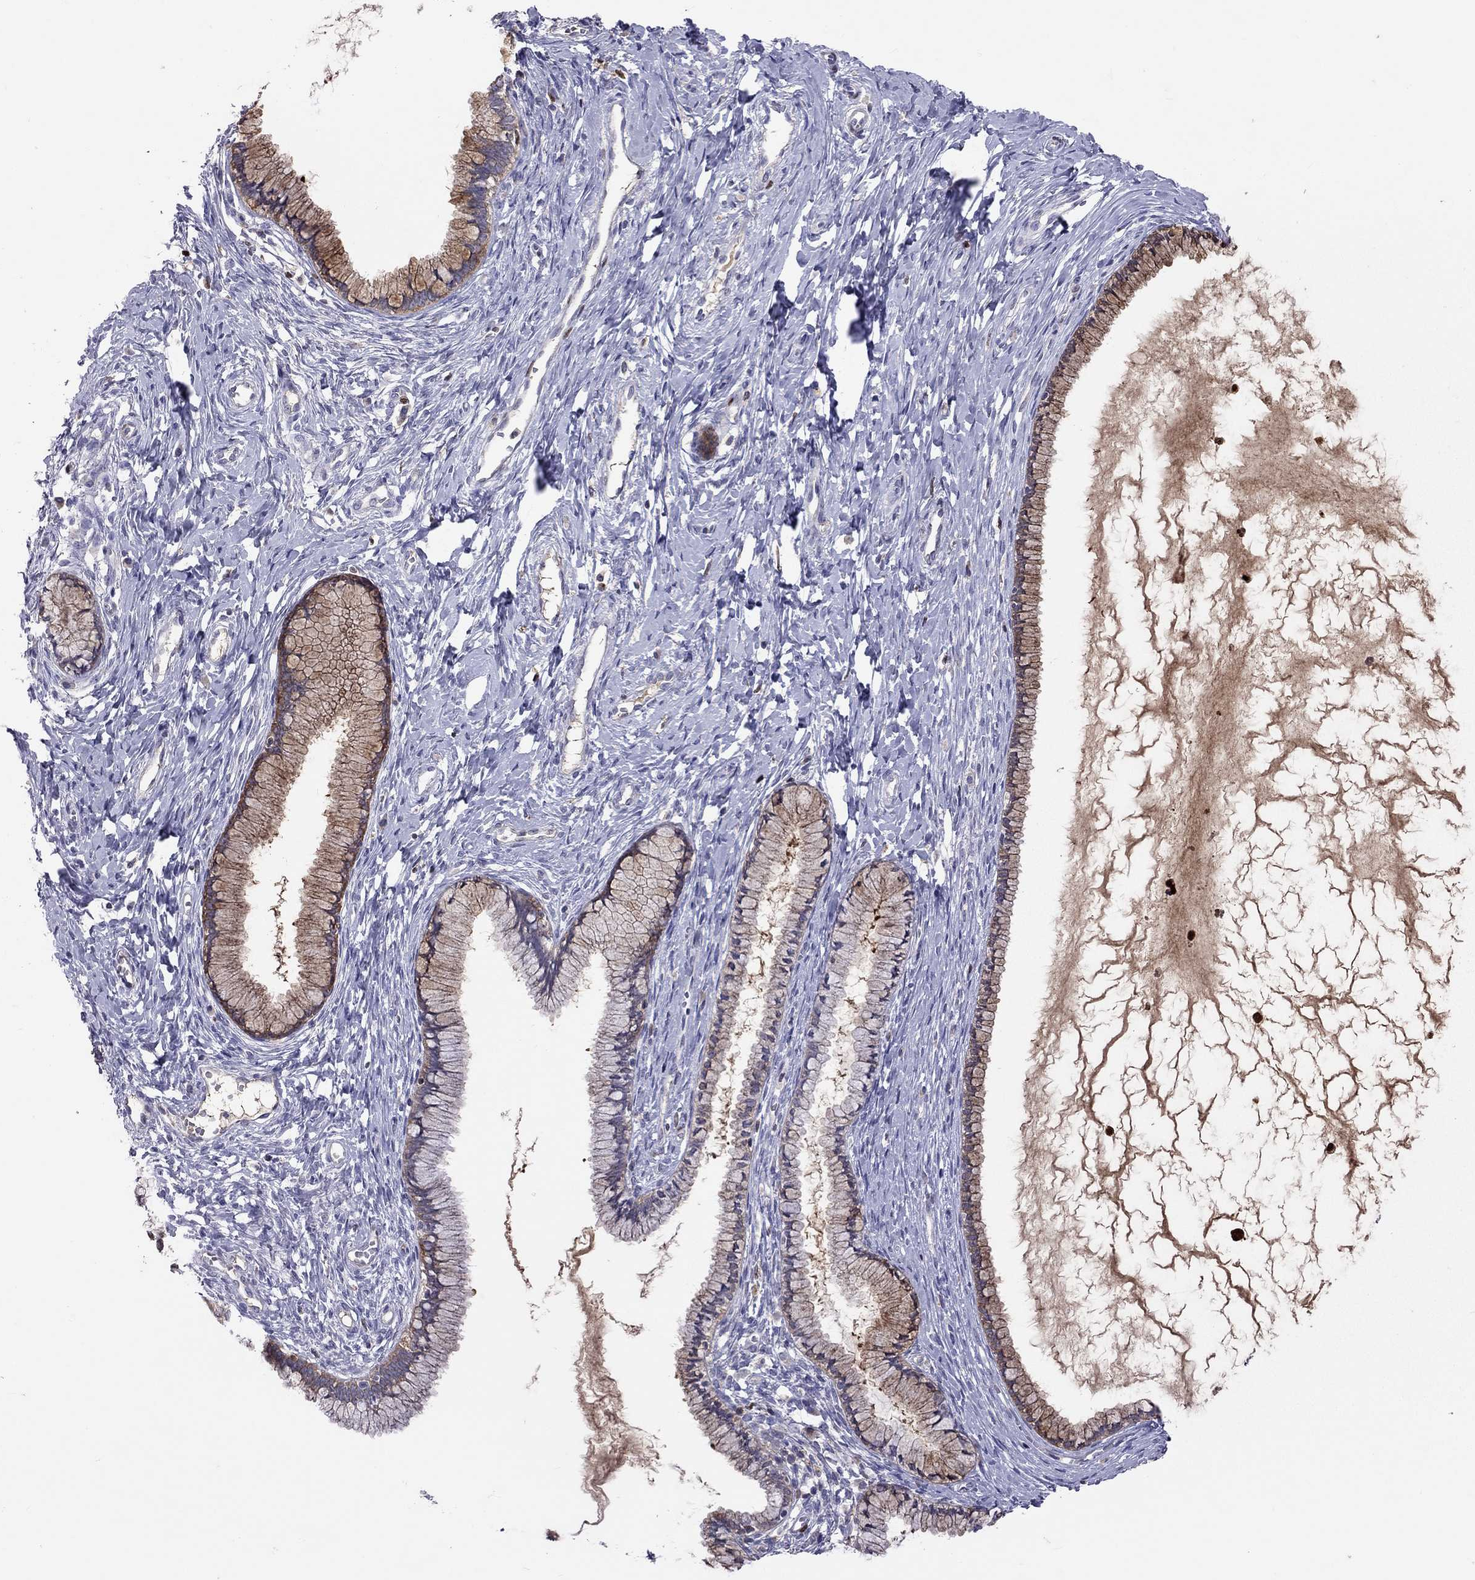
{"staining": {"intensity": "moderate", "quantity": "25%-75%", "location": "cytoplasmic/membranous"}, "tissue": "cervix", "cell_type": "Glandular cells", "image_type": "normal", "snomed": [{"axis": "morphology", "description": "Normal tissue, NOS"}, {"axis": "topography", "description": "Cervix"}], "caption": "High-power microscopy captured an immunohistochemistry (IHC) image of benign cervix, revealing moderate cytoplasmic/membranous staining in approximately 25%-75% of glandular cells. (DAB (3,3'-diaminobenzidine) = brown stain, brightfield microscopy at high magnification).", "gene": "SERPINA3", "patient": {"sex": "female", "age": 40}}